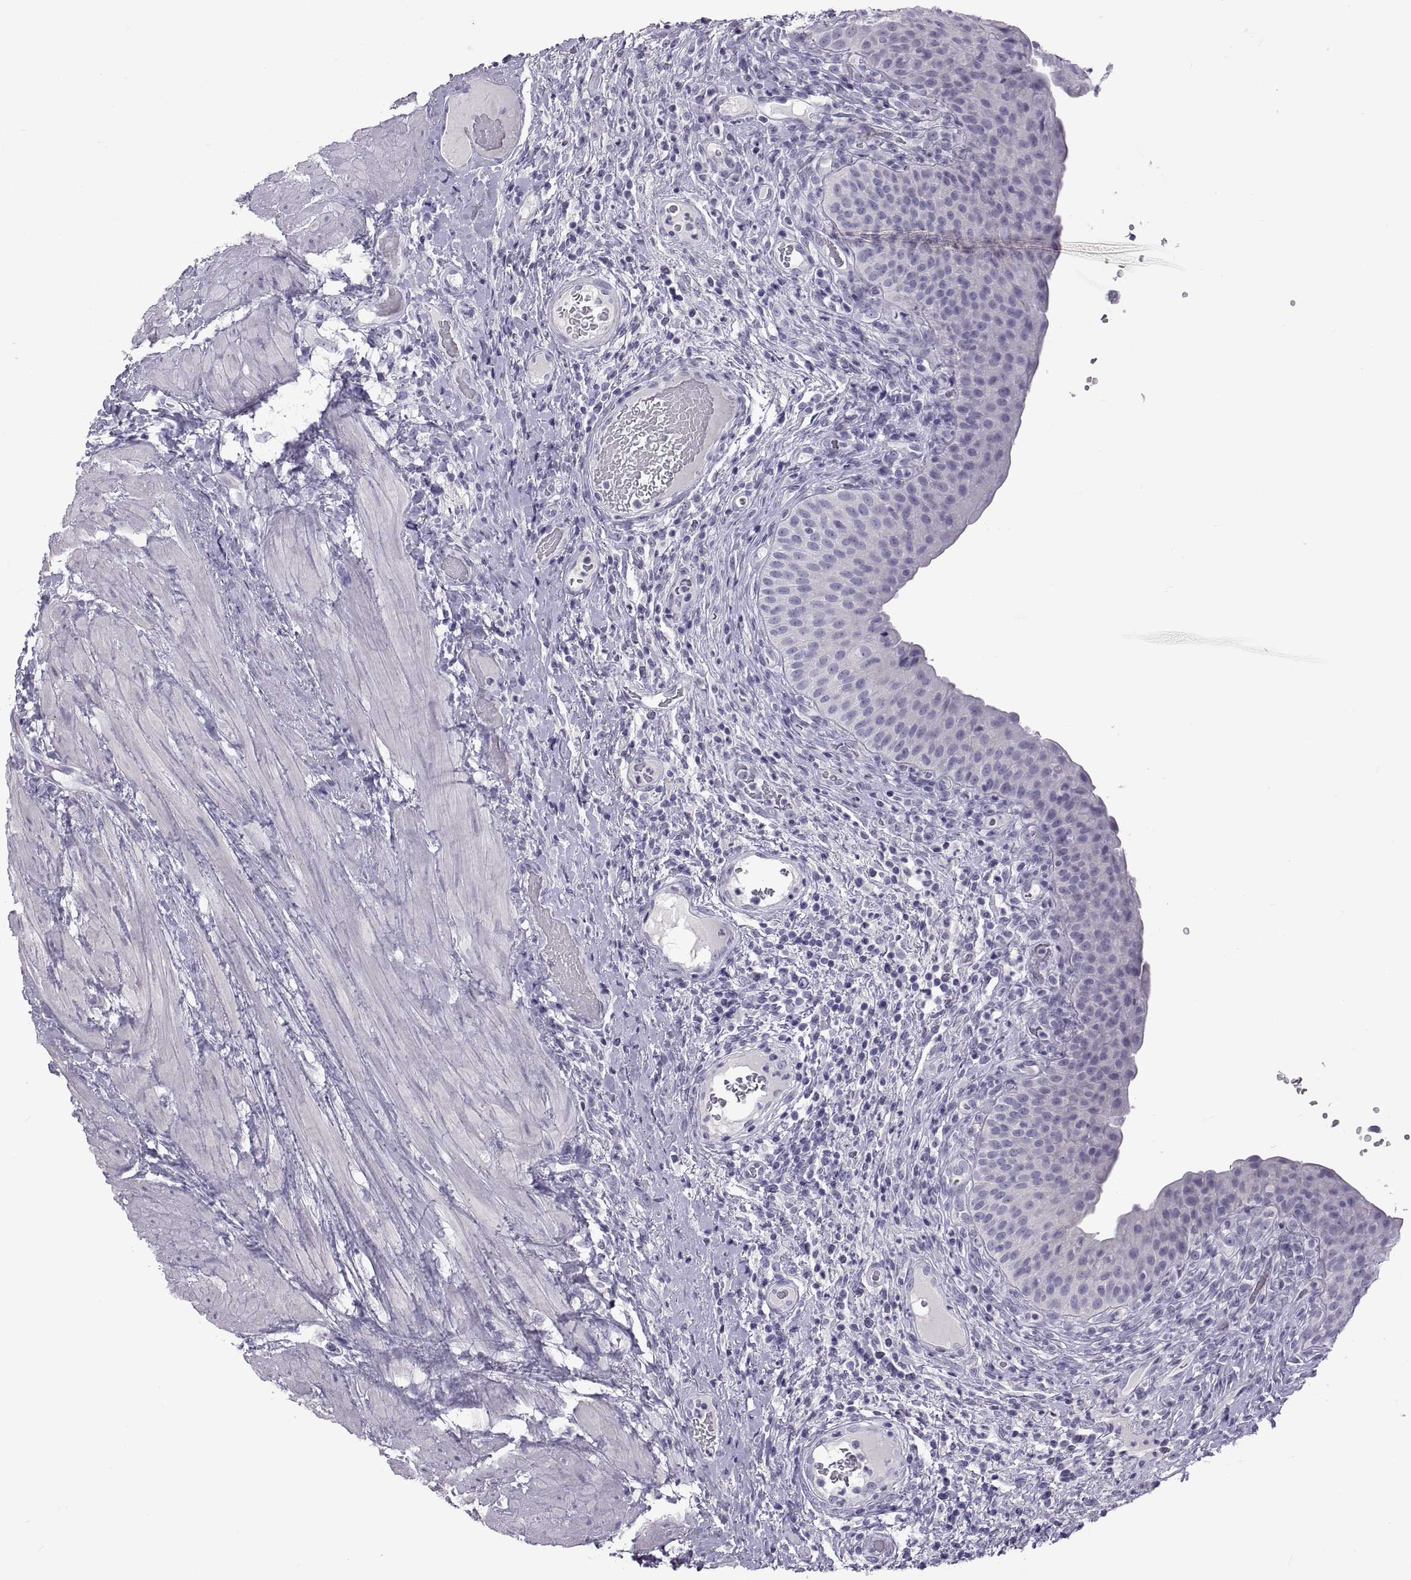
{"staining": {"intensity": "negative", "quantity": "none", "location": "none"}, "tissue": "urinary bladder", "cell_type": "Urothelial cells", "image_type": "normal", "snomed": [{"axis": "morphology", "description": "Normal tissue, NOS"}, {"axis": "topography", "description": "Urinary bladder"}], "caption": "Photomicrograph shows no significant protein positivity in urothelial cells of benign urinary bladder.", "gene": "RDM1", "patient": {"sex": "male", "age": 66}}